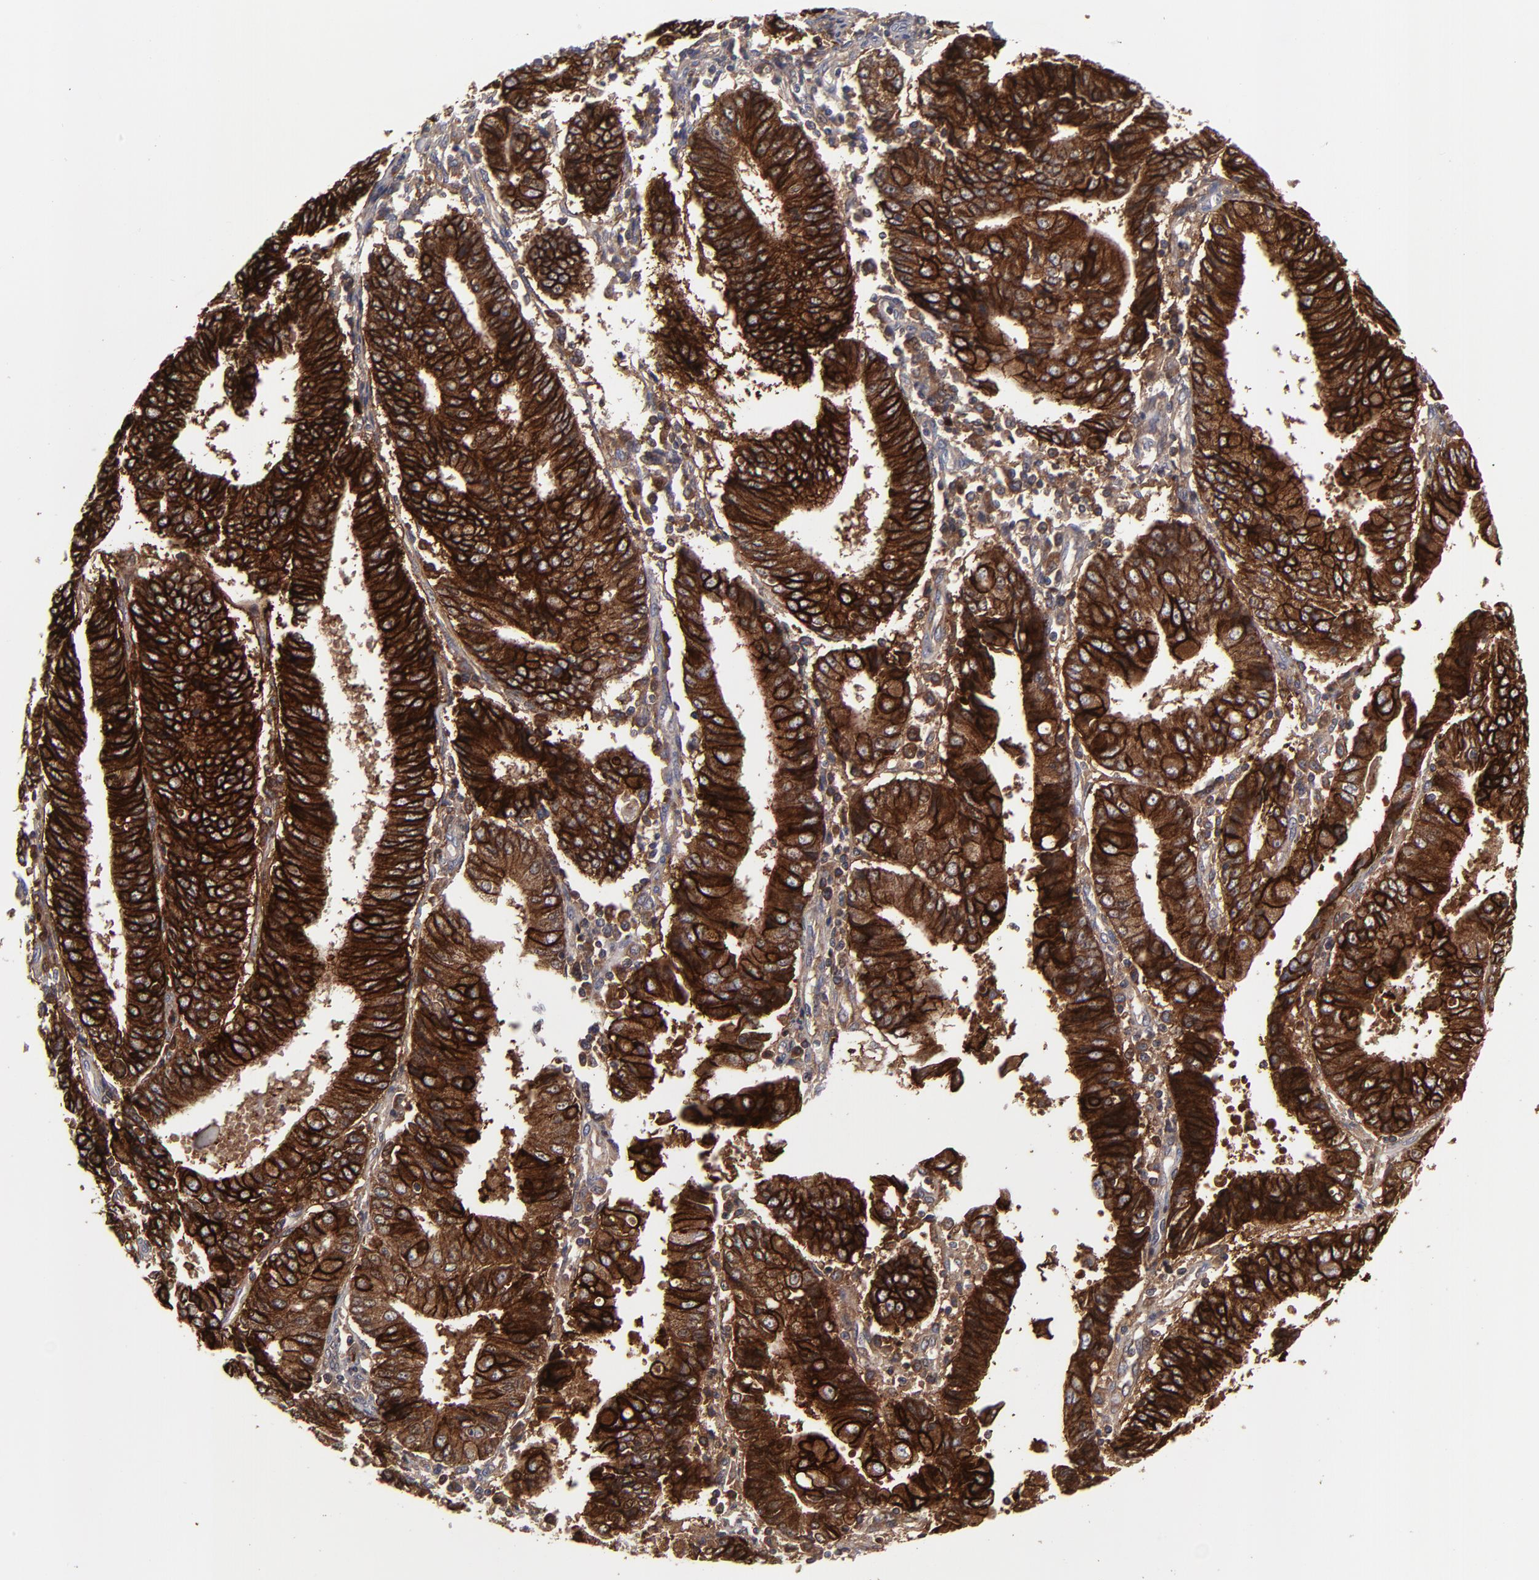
{"staining": {"intensity": "strong", "quantity": ">75%", "location": "cytoplasmic/membranous"}, "tissue": "endometrial cancer", "cell_type": "Tumor cells", "image_type": "cancer", "snomed": [{"axis": "morphology", "description": "Adenocarcinoma, NOS"}, {"axis": "topography", "description": "Endometrium"}], "caption": "IHC photomicrograph of endometrial cancer (adenocarcinoma) stained for a protein (brown), which exhibits high levels of strong cytoplasmic/membranous staining in approximately >75% of tumor cells.", "gene": "ALCAM", "patient": {"sex": "female", "age": 75}}